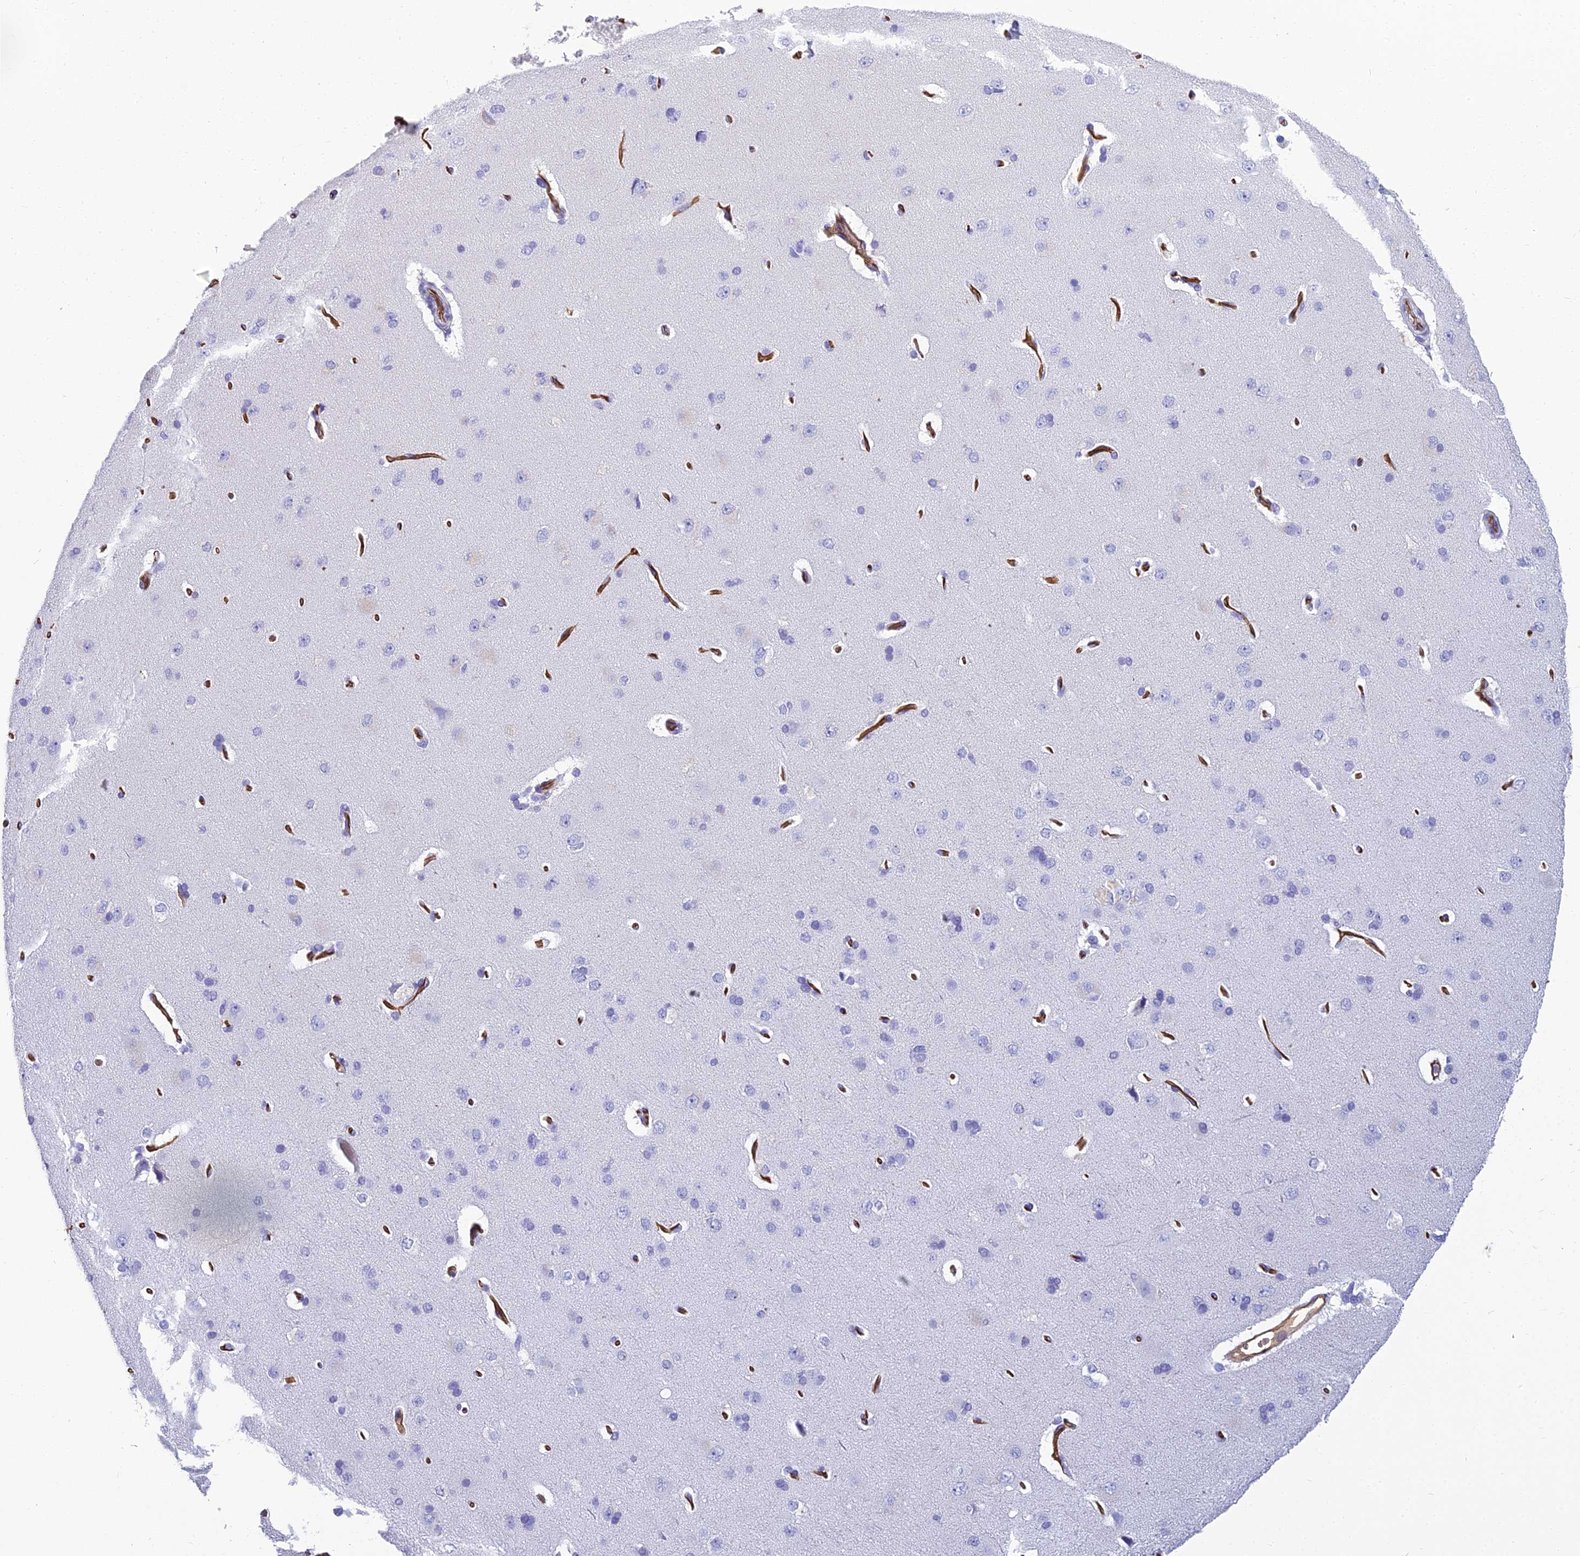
{"staining": {"intensity": "moderate", "quantity": ">75%", "location": "cytoplasmic/membranous"}, "tissue": "cerebral cortex", "cell_type": "Endothelial cells", "image_type": "normal", "snomed": [{"axis": "morphology", "description": "Normal tissue, NOS"}, {"axis": "topography", "description": "Cerebral cortex"}], "caption": "An IHC image of benign tissue is shown. Protein staining in brown highlights moderate cytoplasmic/membranous positivity in cerebral cortex within endothelial cells. (Stains: DAB in brown, nuclei in blue, Microscopy: brightfield microscopy at high magnification).", "gene": "NINJ1", "patient": {"sex": "male", "age": 62}}